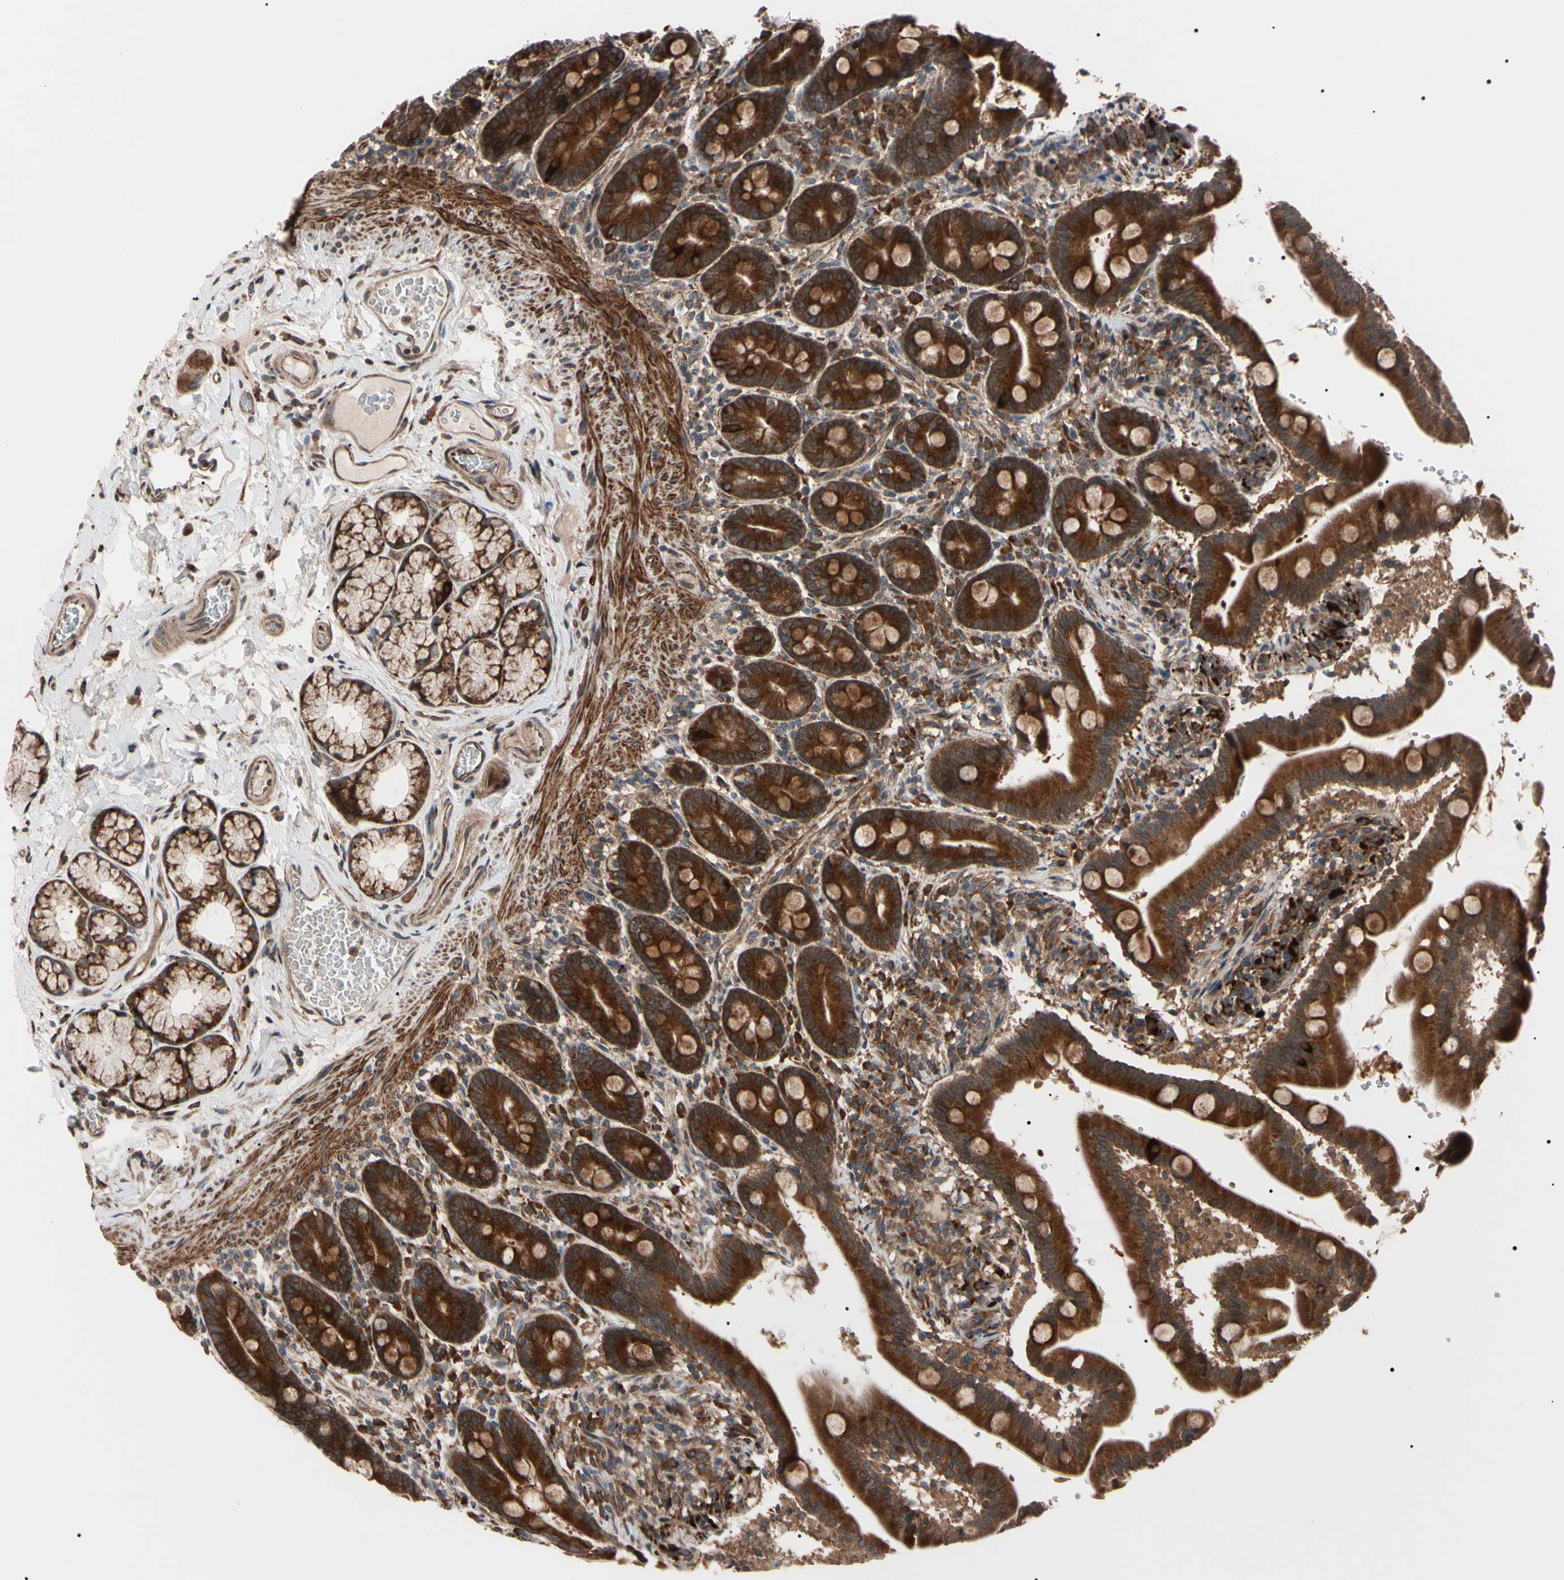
{"staining": {"intensity": "strong", "quantity": ">75%", "location": "cytoplasmic/membranous"}, "tissue": "duodenum", "cell_type": "Glandular cells", "image_type": "normal", "snomed": [{"axis": "morphology", "description": "Normal tissue, NOS"}, {"axis": "topography", "description": "Duodenum"}], "caption": "DAB (3,3'-diaminobenzidine) immunohistochemical staining of normal human duodenum displays strong cytoplasmic/membranous protein positivity in approximately >75% of glandular cells. (DAB (3,3'-diaminobenzidine) = brown stain, brightfield microscopy at high magnification).", "gene": "GUCY1B1", "patient": {"sex": "male", "age": 54}}